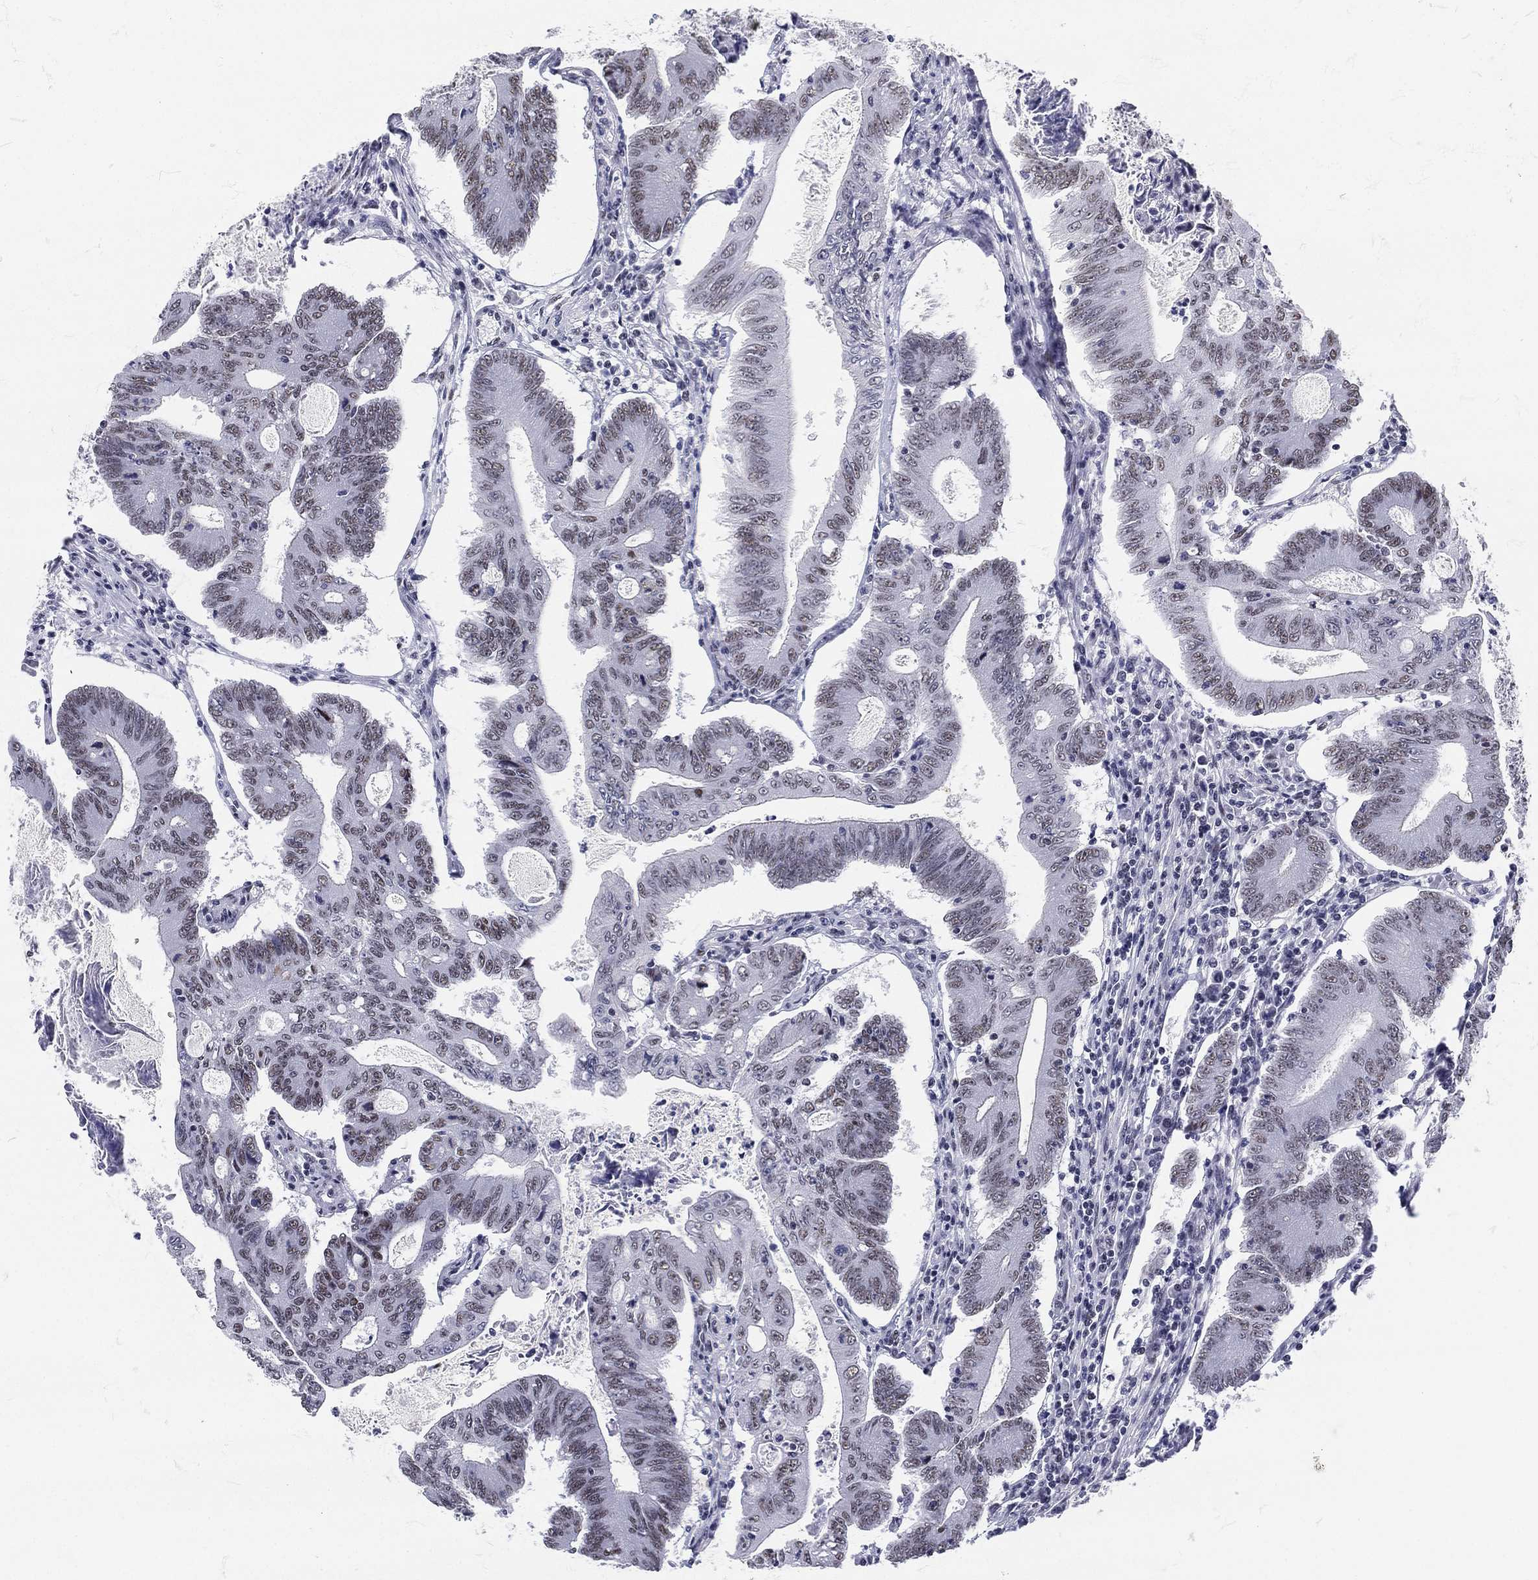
{"staining": {"intensity": "weak", "quantity": "<25%", "location": "nuclear"}, "tissue": "colorectal cancer", "cell_type": "Tumor cells", "image_type": "cancer", "snomed": [{"axis": "morphology", "description": "Adenocarcinoma, NOS"}, {"axis": "topography", "description": "Colon"}], "caption": "Immunohistochemistry (IHC) of colorectal adenocarcinoma demonstrates no expression in tumor cells. (DAB IHC, high magnification).", "gene": "MAPK8IP1", "patient": {"sex": "female", "age": 70}}